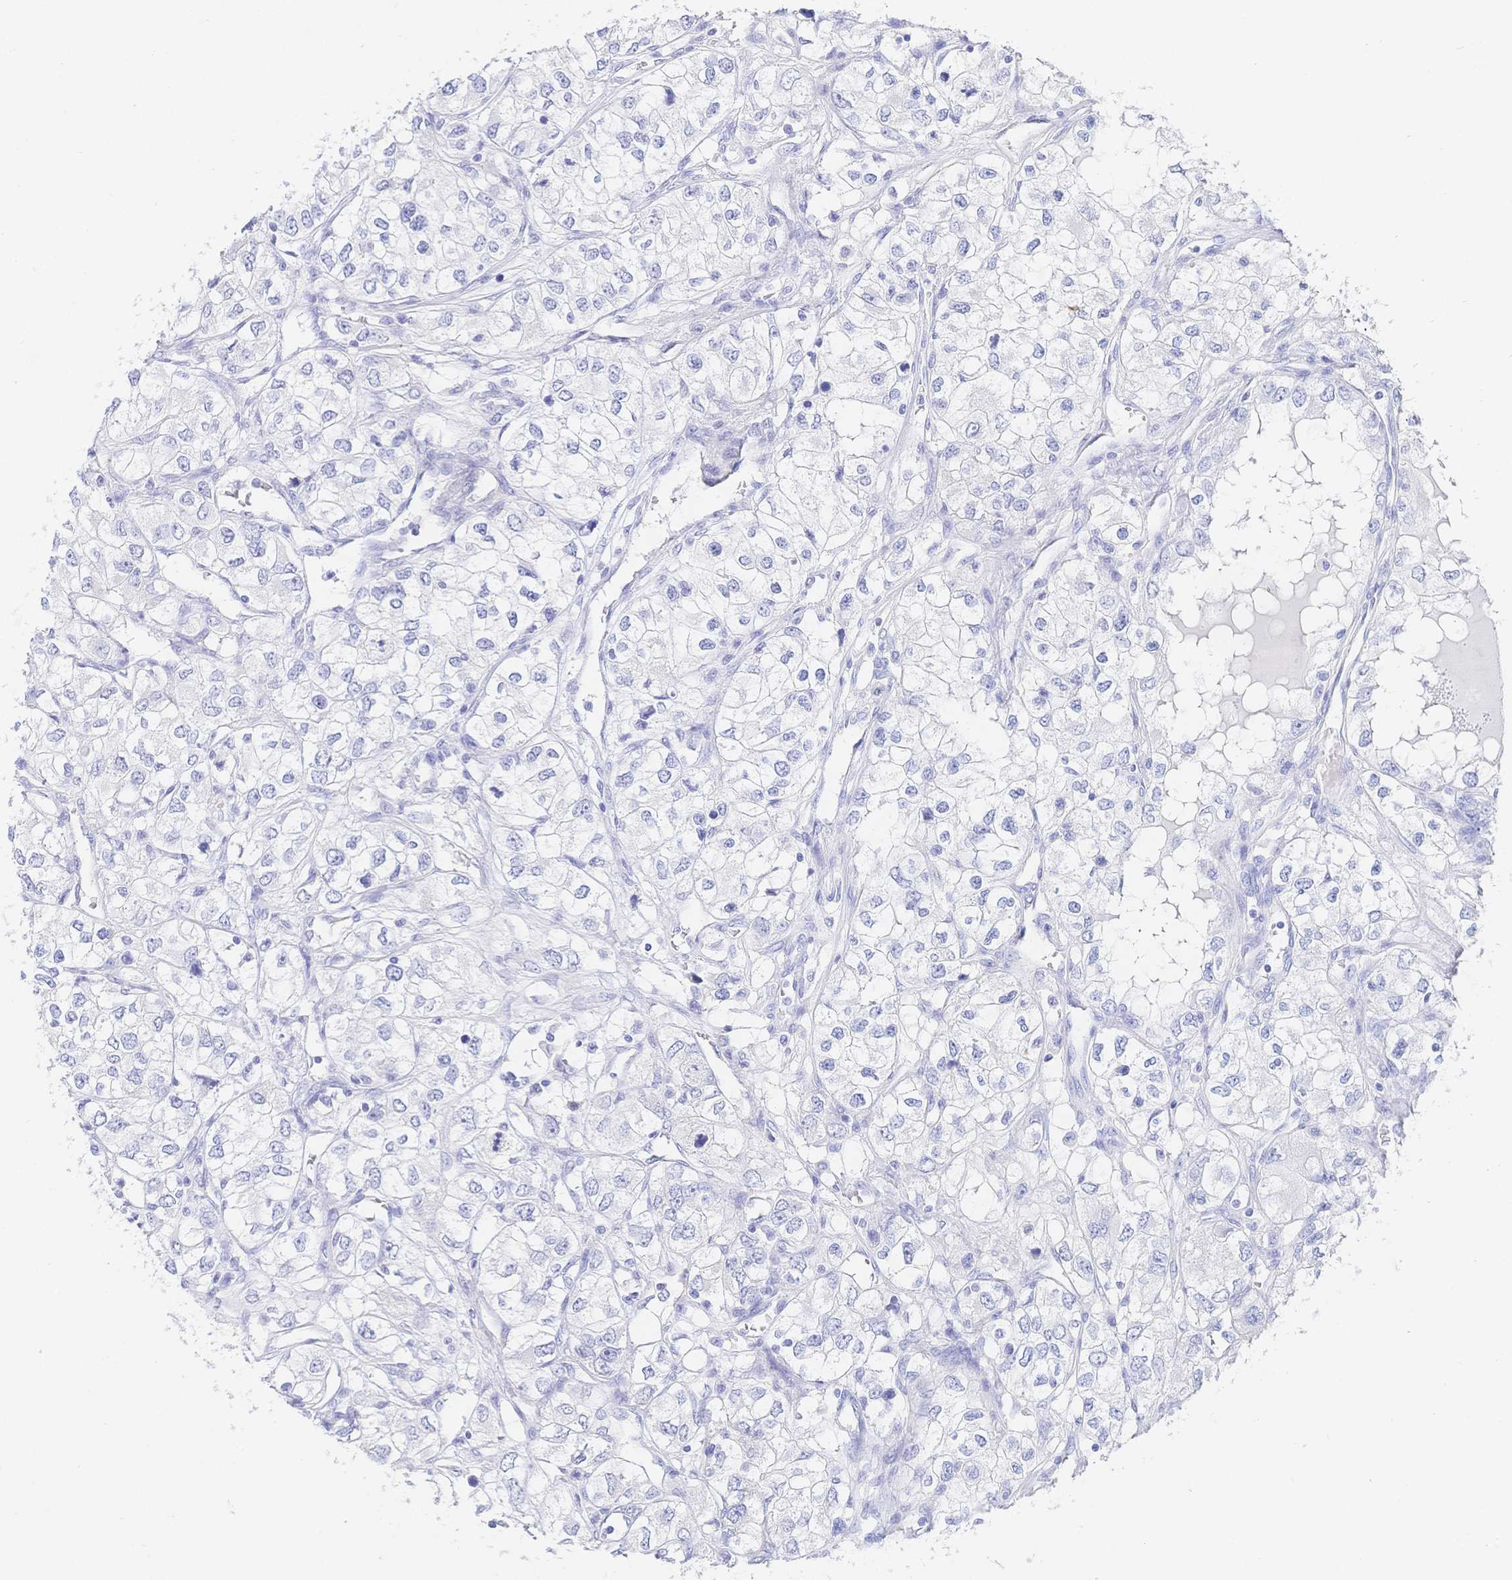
{"staining": {"intensity": "negative", "quantity": "none", "location": "none"}, "tissue": "renal cancer", "cell_type": "Tumor cells", "image_type": "cancer", "snomed": [{"axis": "morphology", "description": "Adenocarcinoma, NOS"}, {"axis": "topography", "description": "Kidney"}], "caption": "Immunohistochemical staining of renal cancer (adenocarcinoma) shows no significant expression in tumor cells.", "gene": "RRM1", "patient": {"sex": "female", "age": 59}}